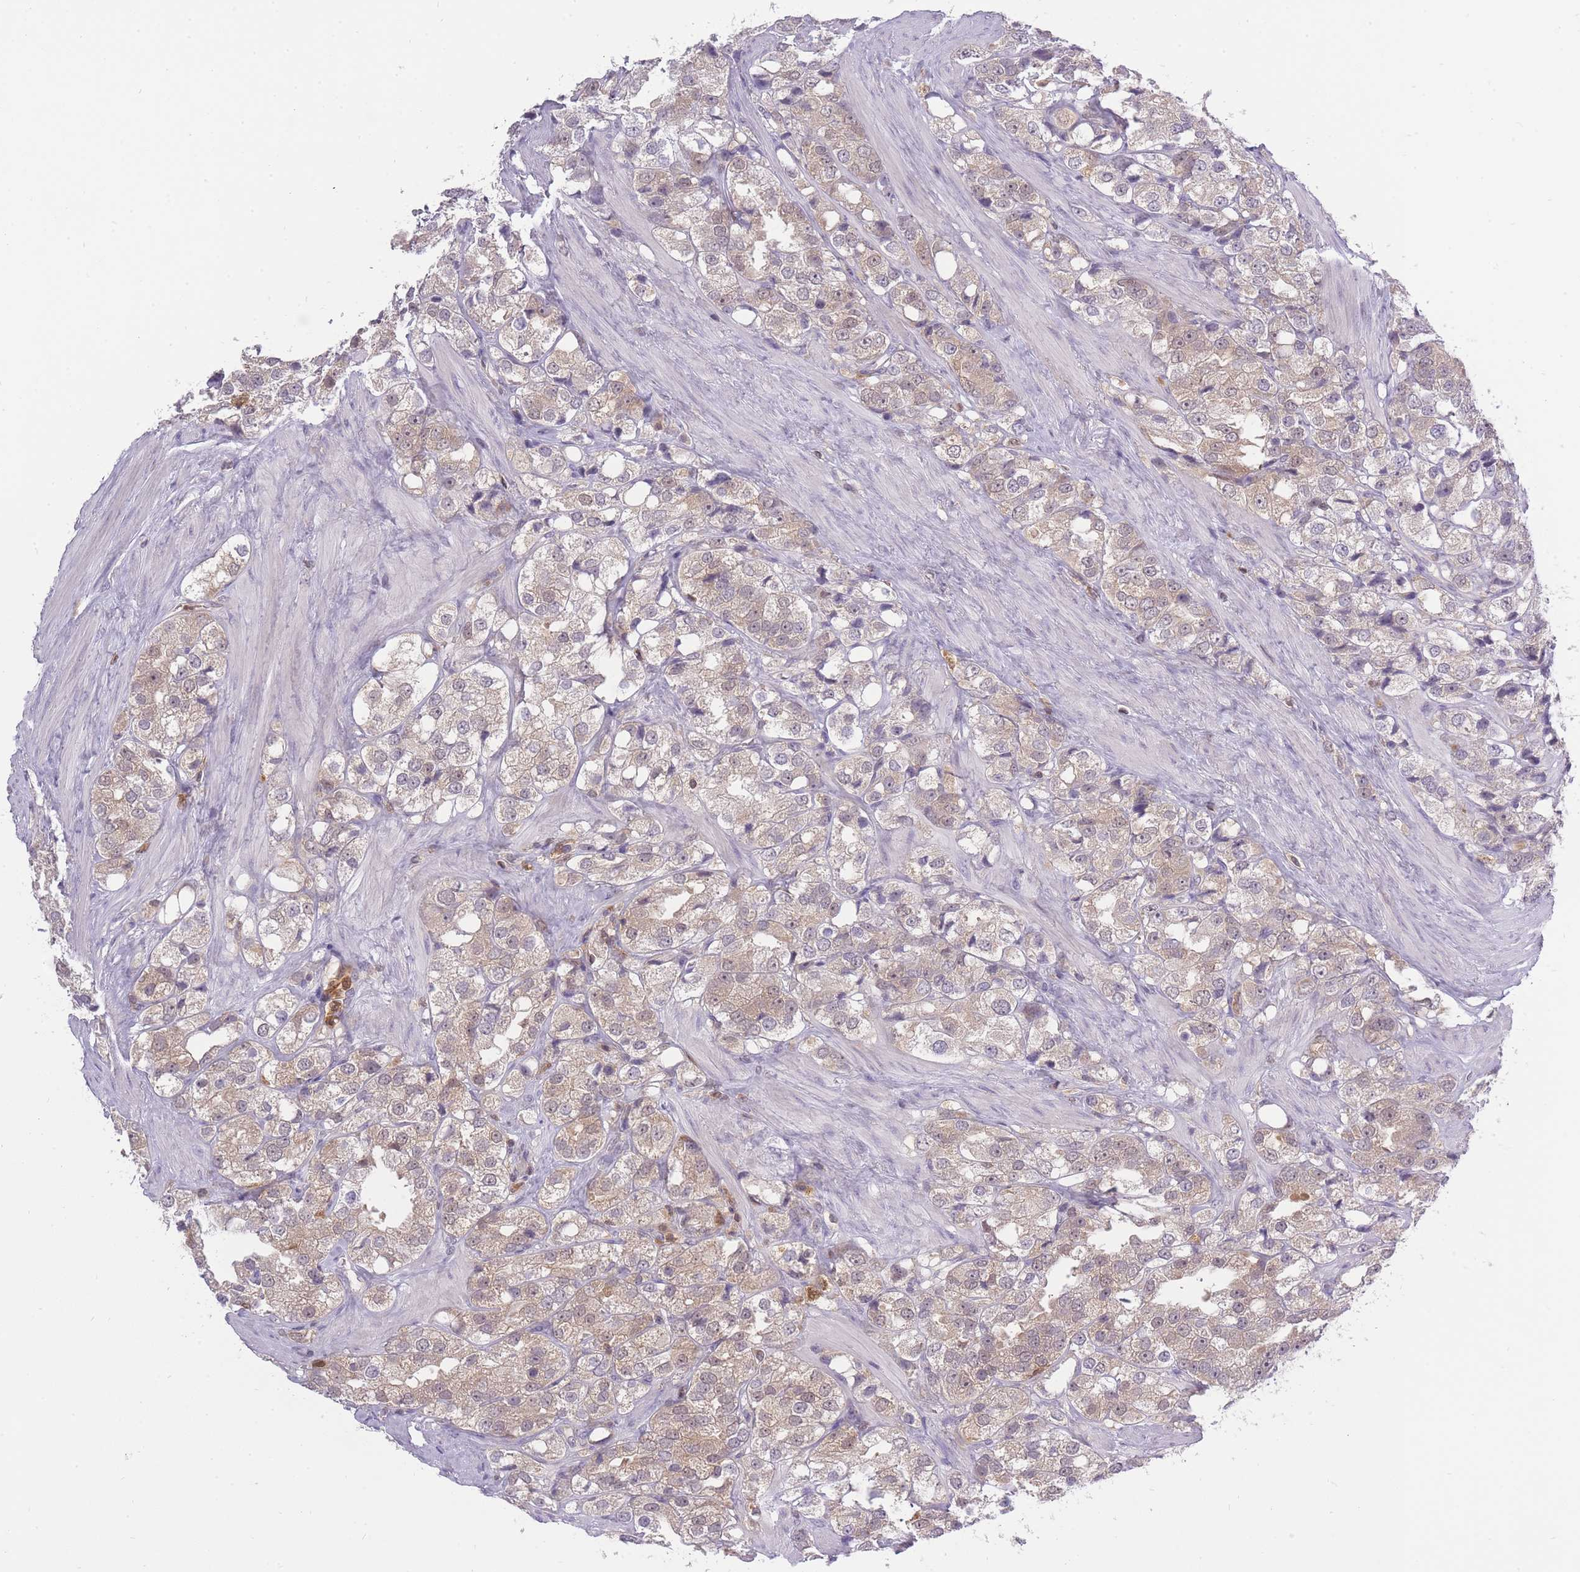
{"staining": {"intensity": "weak", "quantity": ">75%", "location": "cytoplasmic/membranous,nuclear"}, "tissue": "prostate cancer", "cell_type": "Tumor cells", "image_type": "cancer", "snomed": [{"axis": "morphology", "description": "Adenocarcinoma, NOS"}, {"axis": "topography", "description": "Prostate"}], "caption": "Brown immunohistochemical staining in adenocarcinoma (prostate) exhibits weak cytoplasmic/membranous and nuclear expression in approximately >75% of tumor cells.", "gene": "CXorf38", "patient": {"sex": "male", "age": 79}}